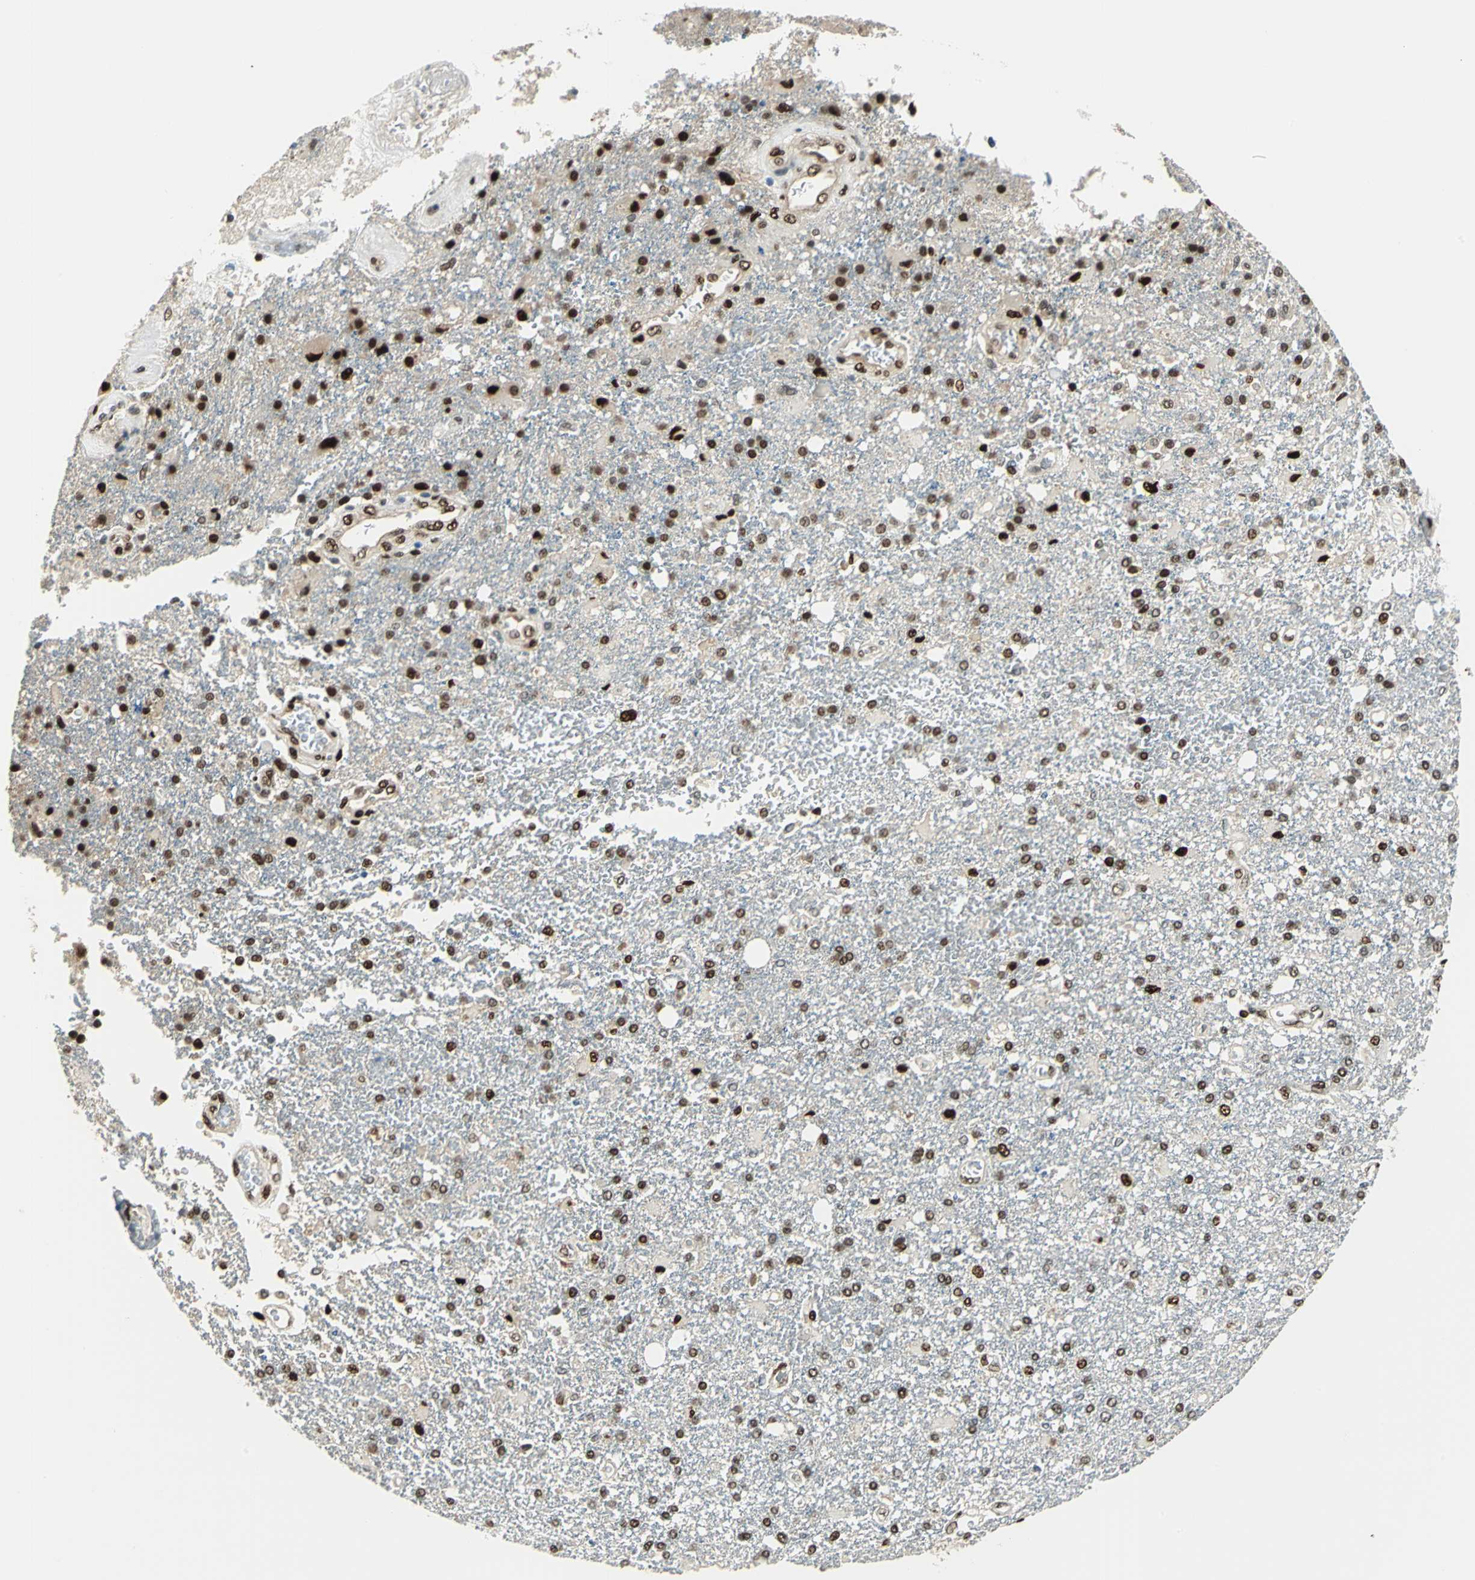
{"staining": {"intensity": "strong", "quantity": ">75%", "location": "cytoplasmic/membranous,nuclear"}, "tissue": "glioma", "cell_type": "Tumor cells", "image_type": "cancer", "snomed": [{"axis": "morphology", "description": "Glioma, malignant, High grade"}, {"axis": "topography", "description": "Cerebral cortex"}], "caption": "Brown immunohistochemical staining in glioma demonstrates strong cytoplasmic/membranous and nuclear expression in approximately >75% of tumor cells.", "gene": "NFIA", "patient": {"sex": "male", "age": 79}}